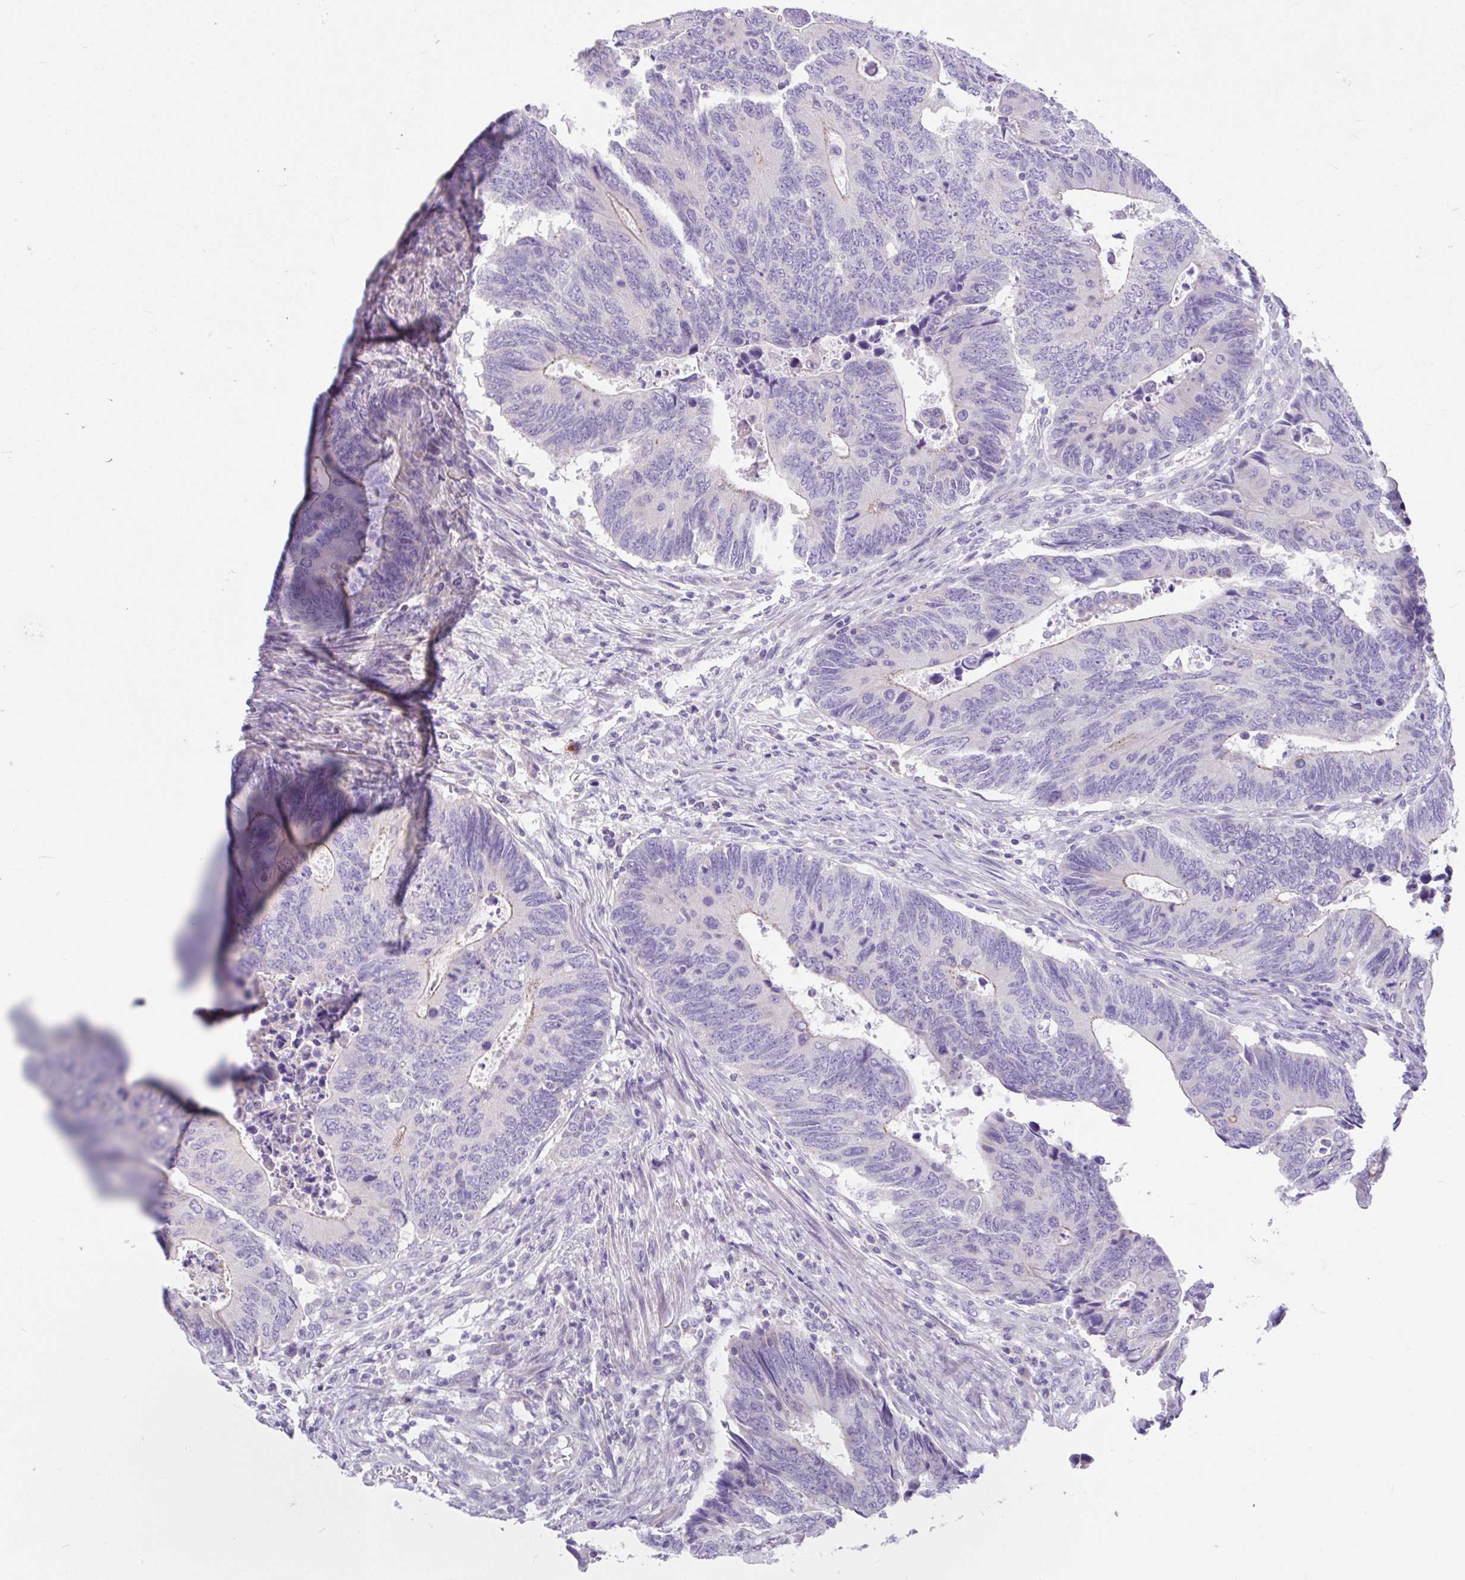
{"staining": {"intensity": "negative", "quantity": "none", "location": "none"}, "tissue": "colorectal cancer", "cell_type": "Tumor cells", "image_type": "cancer", "snomed": [{"axis": "morphology", "description": "Adenocarcinoma, NOS"}, {"axis": "topography", "description": "Colon"}], "caption": "Protein analysis of colorectal cancer exhibits no significant expression in tumor cells. (DAB immunohistochemistry (IHC) with hematoxylin counter stain).", "gene": "CCSAP", "patient": {"sex": "male", "age": 87}}